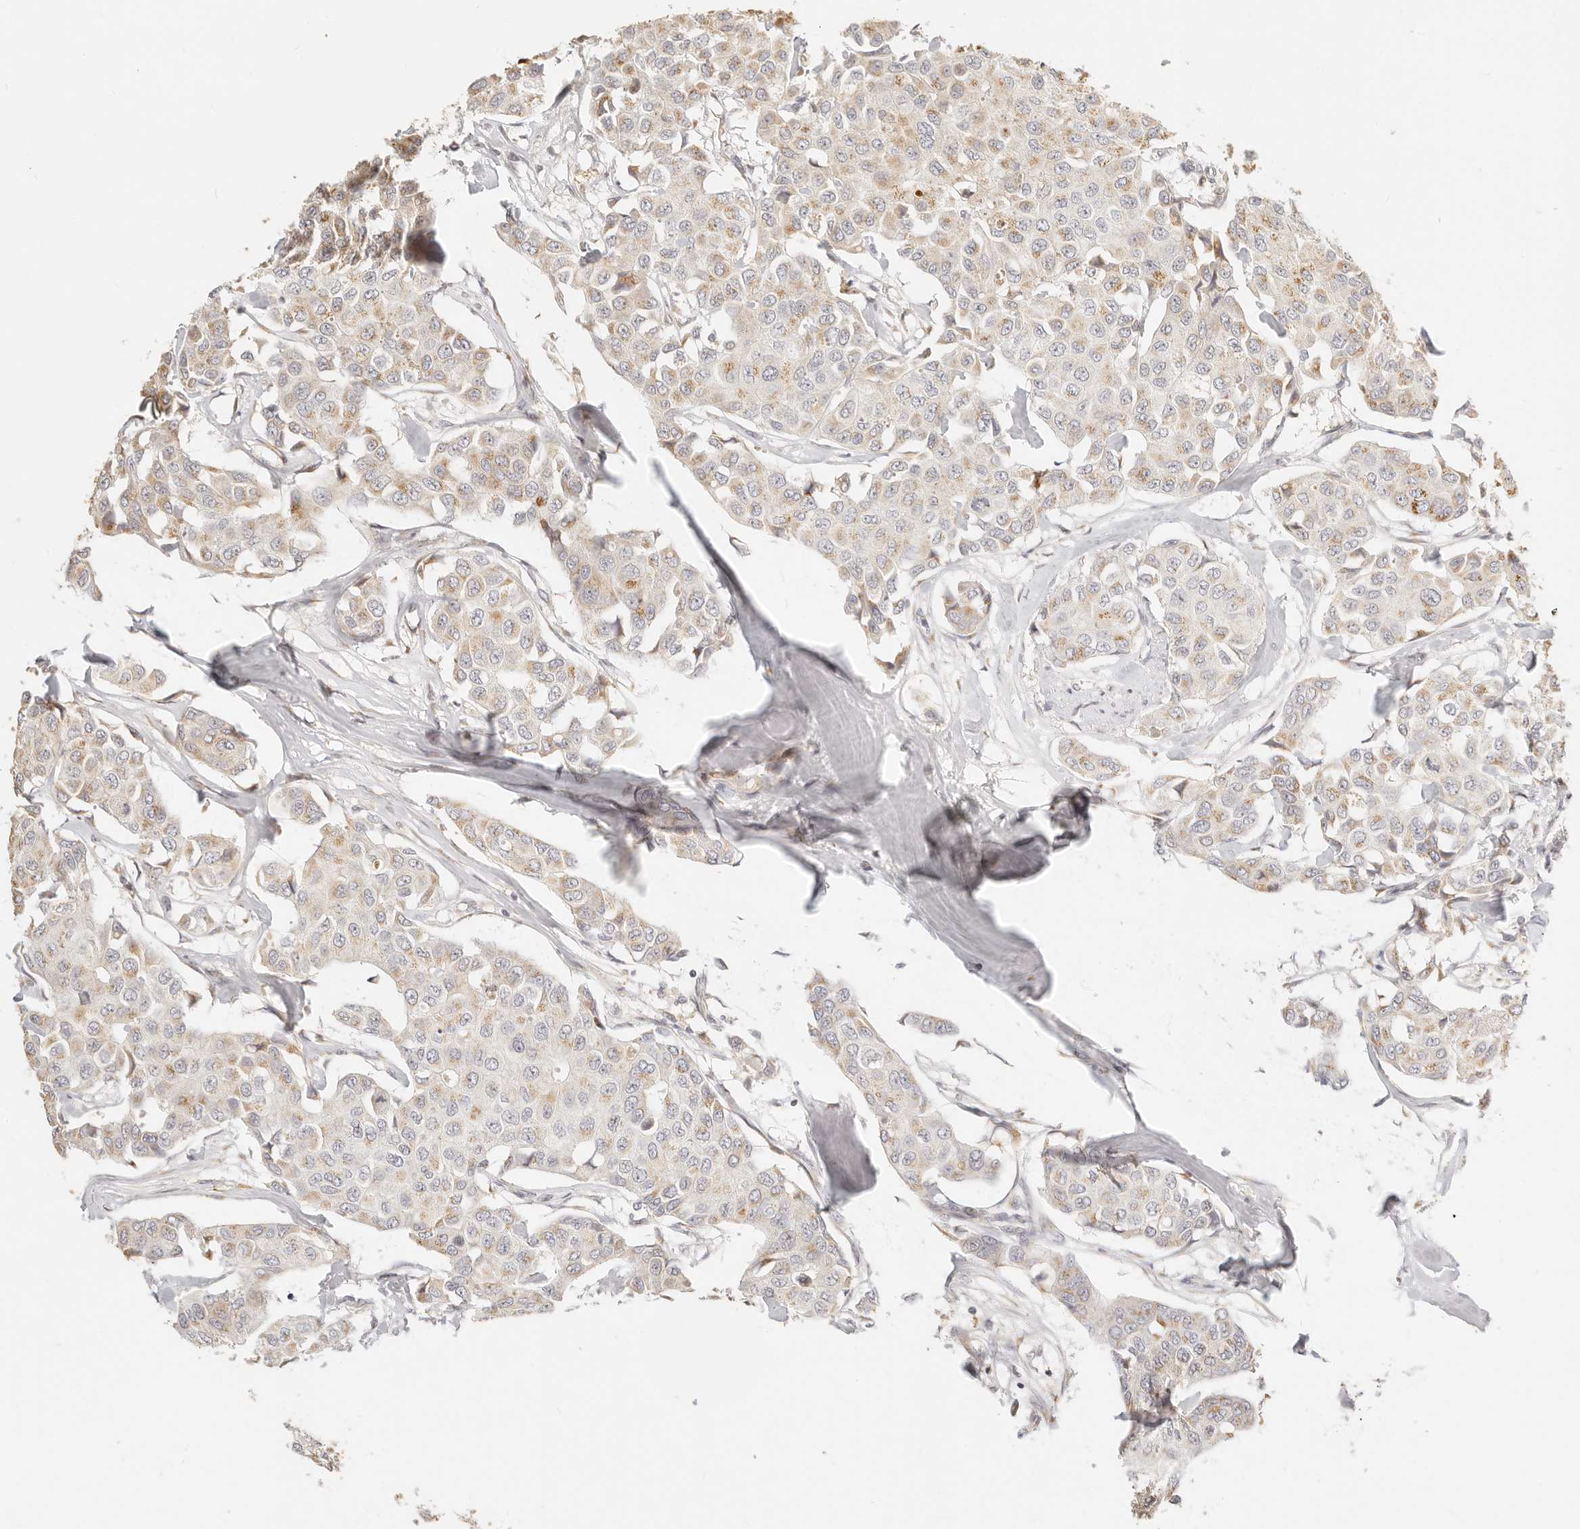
{"staining": {"intensity": "moderate", "quantity": "25%-75%", "location": "cytoplasmic/membranous"}, "tissue": "breast cancer", "cell_type": "Tumor cells", "image_type": "cancer", "snomed": [{"axis": "morphology", "description": "Duct carcinoma"}, {"axis": "topography", "description": "Breast"}], "caption": "The micrograph demonstrates immunohistochemical staining of invasive ductal carcinoma (breast). There is moderate cytoplasmic/membranous staining is present in approximately 25%-75% of tumor cells.", "gene": "FAM20B", "patient": {"sex": "female", "age": 80}}